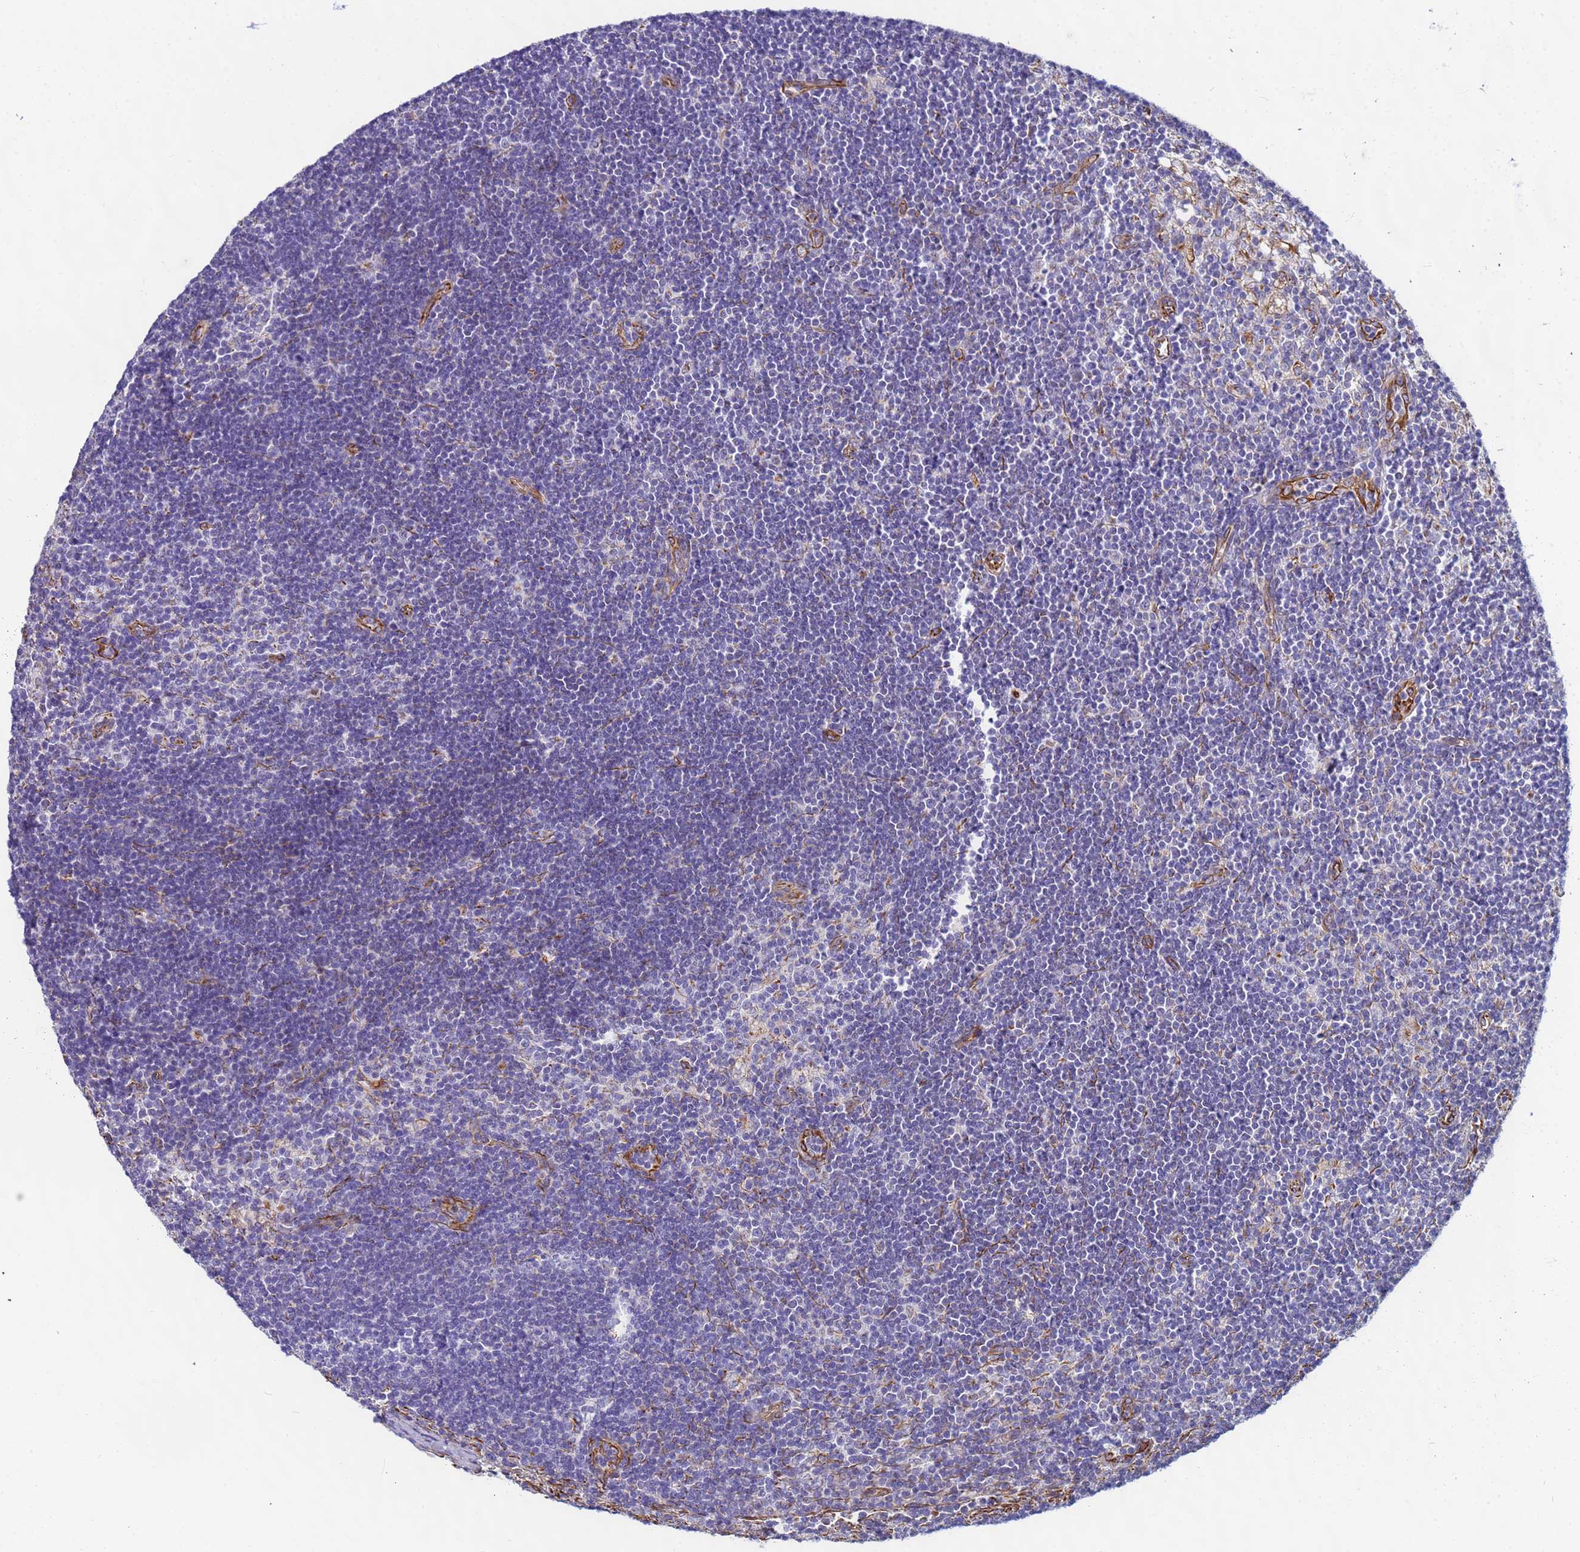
{"staining": {"intensity": "weak", "quantity": "<25%", "location": "cytoplasmic/membranous"}, "tissue": "lymph node", "cell_type": "Germinal center cells", "image_type": "normal", "snomed": [{"axis": "morphology", "description": "Normal tissue, NOS"}, {"axis": "topography", "description": "Lymph node"}], "caption": "This is an immunohistochemistry photomicrograph of normal human lymph node. There is no expression in germinal center cells.", "gene": "UBXN2B", "patient": {"sex": "male", "age": 24}}